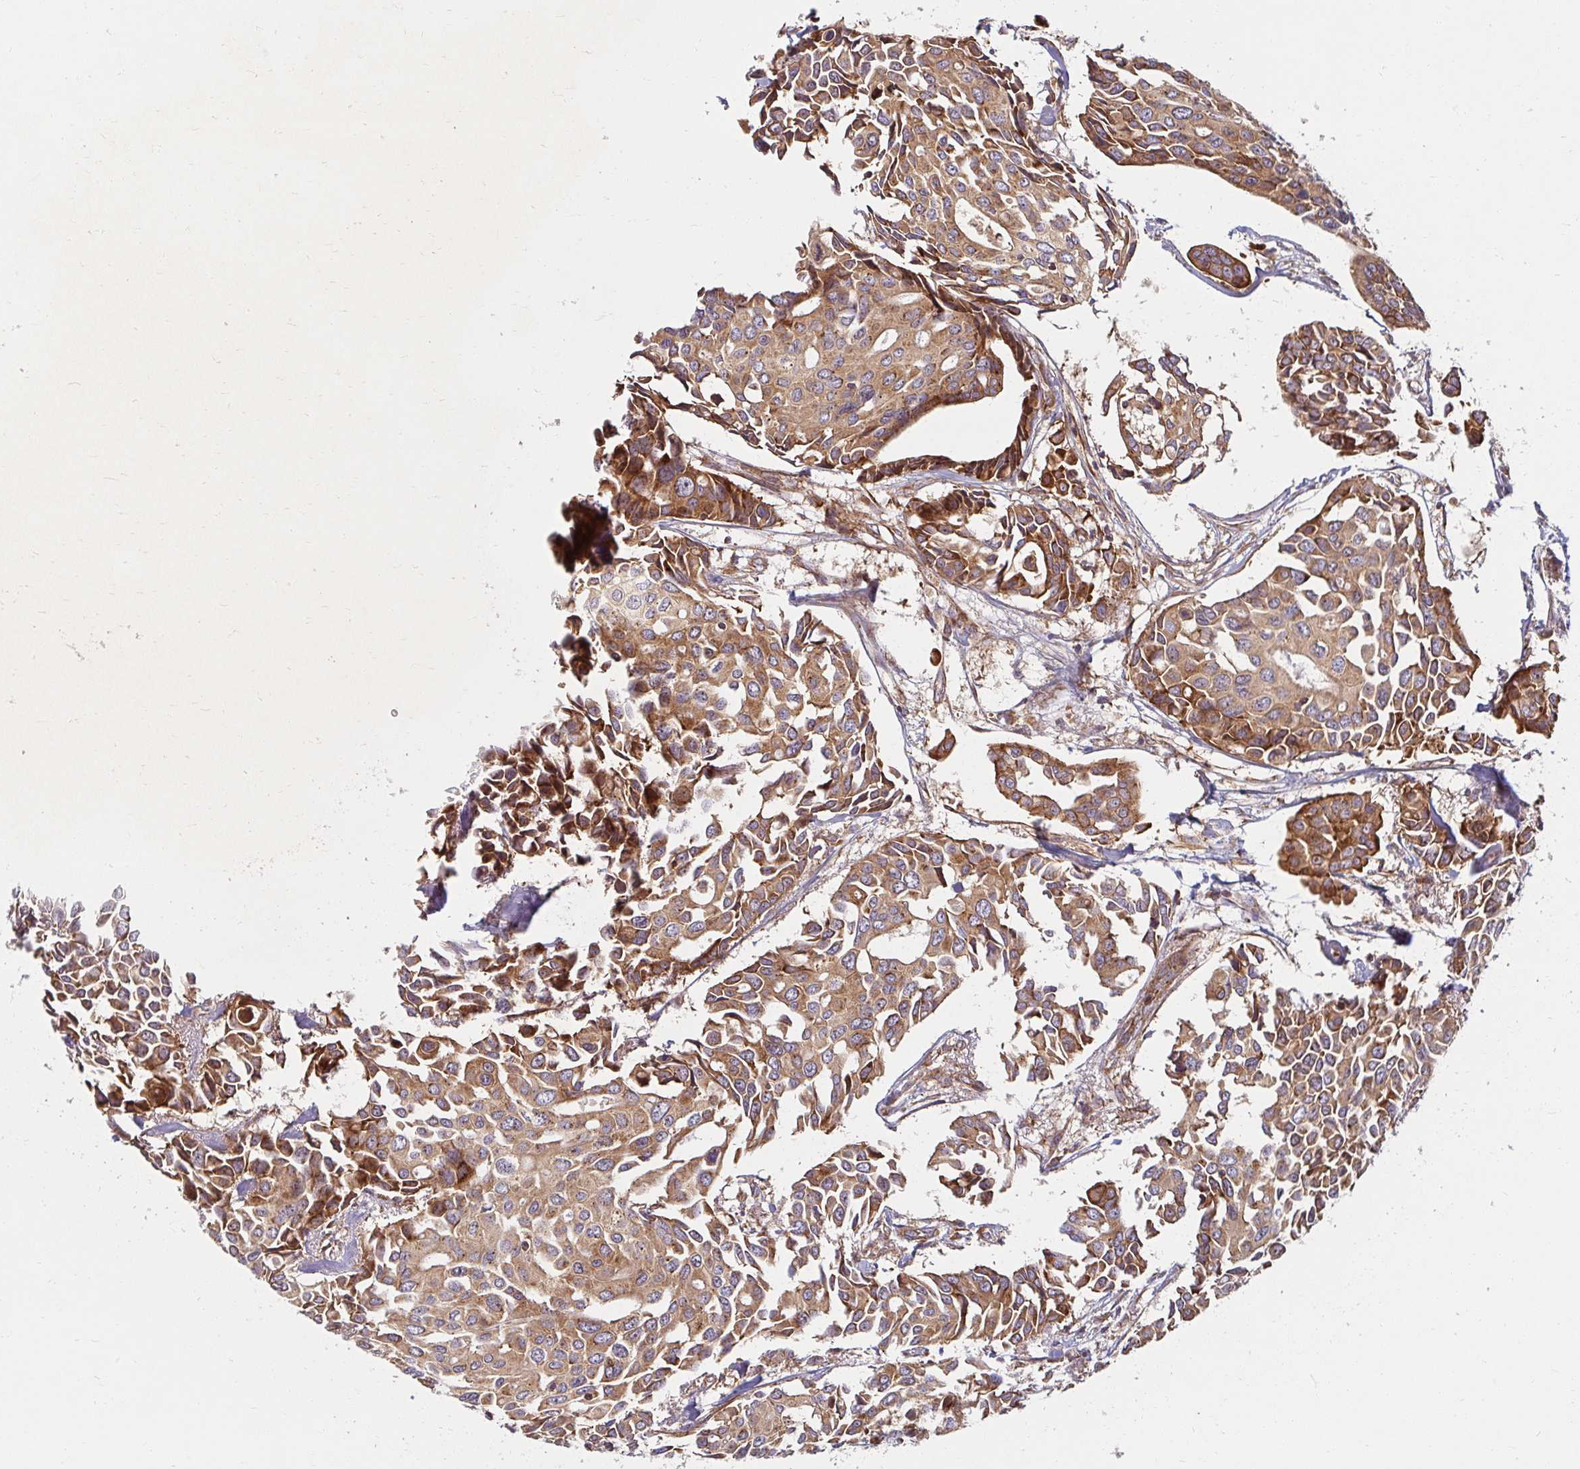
{"staining": {"intensity": "moderate", "quantity": ">75%", "location": "cytoplasmic/membranous"}, "tissue": "breast cancer", "cell_type": "Tumor cells", "image_type": "cancer", "snomed": [{"axis": "morphology", "description": "Duct carcinoma"}, {"axis": "topography", "description": "Breast"}], "caption": "Immunohistochemistry image of human breast invasive ductal carcinoma stained for a protein (brown), which reveals medium levels of moderate cytoplasmic/membranous positivity in about >75% of tumor cells.", "gene": "BTF3", "patient": {"sex": "female", "age": 54}}